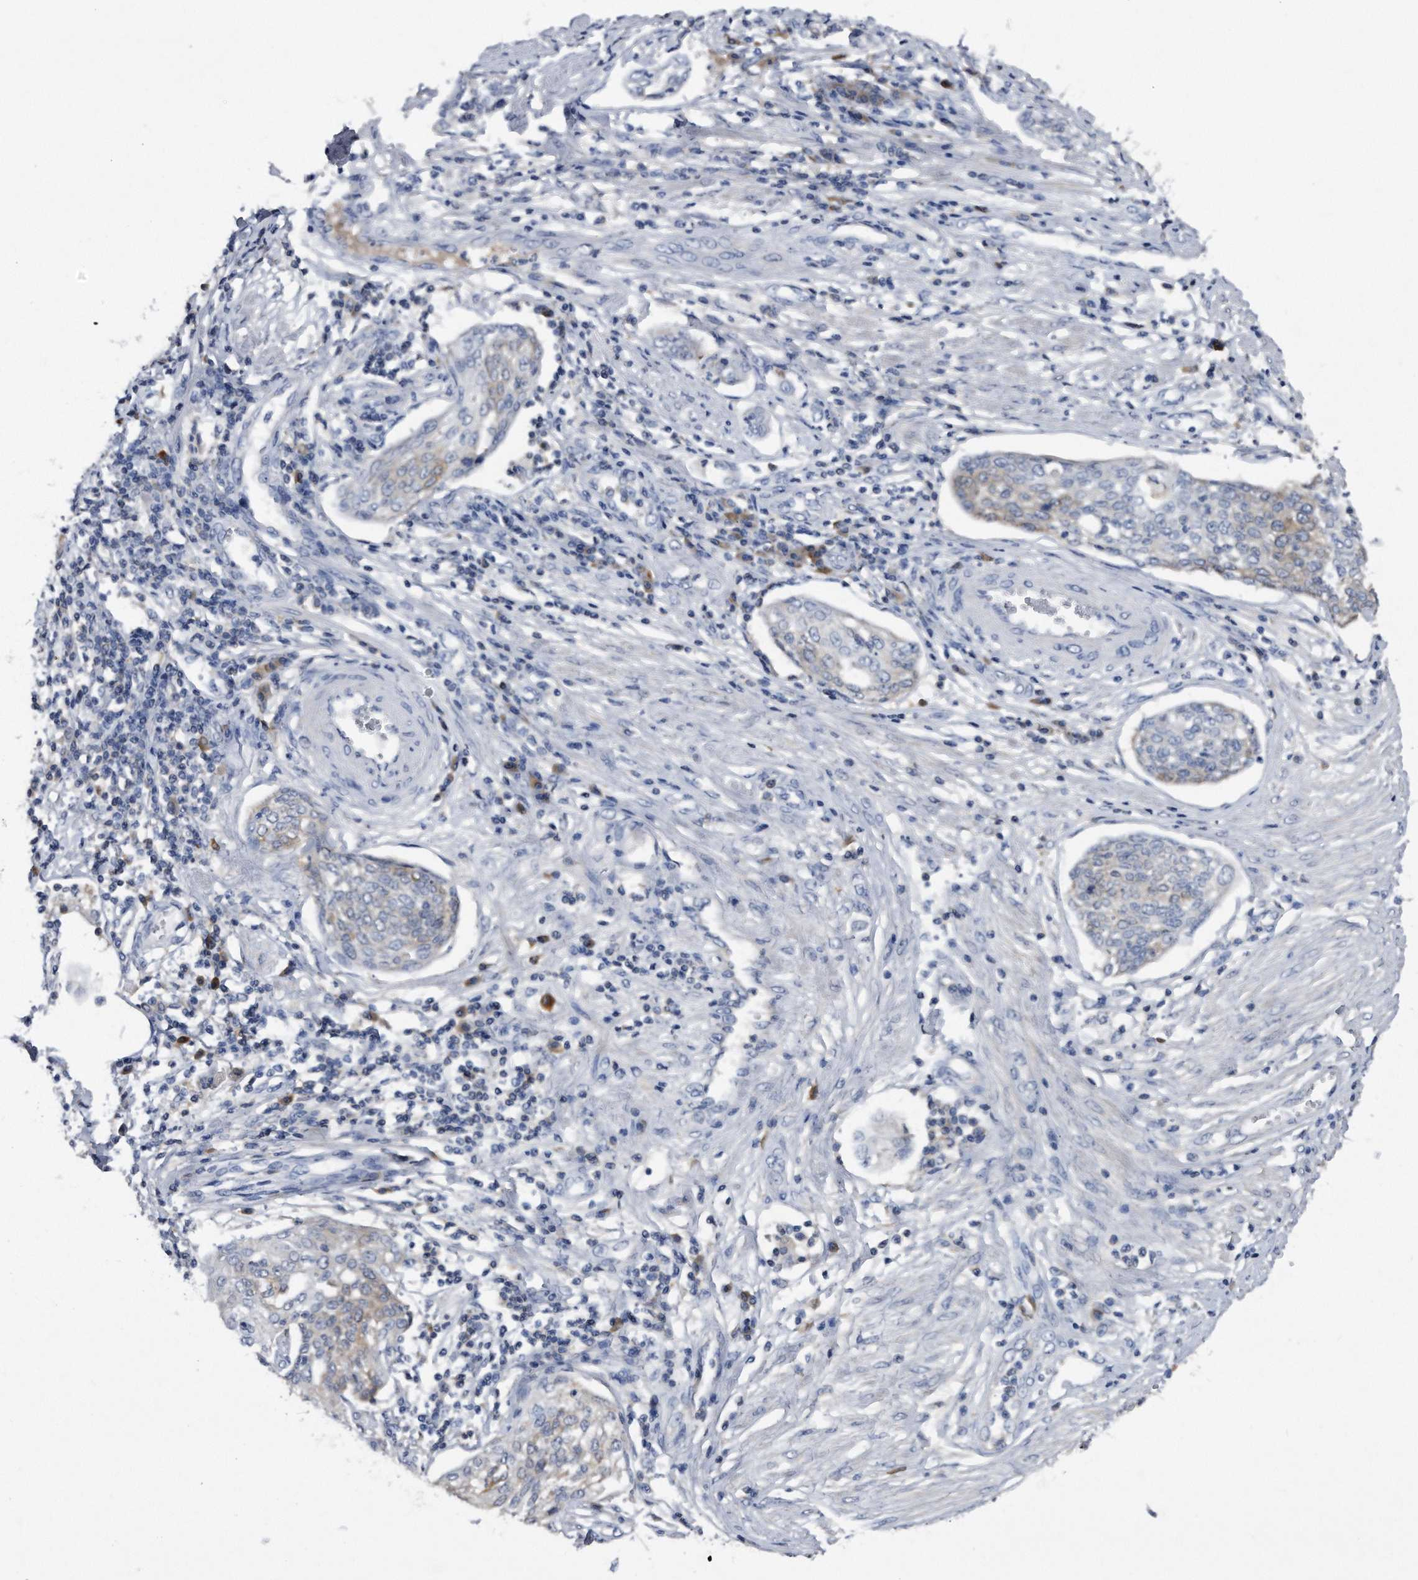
{"staining": {"intensity": "negative", "quantity": "none", "location": "none"}, "tissue": "cervical cancer", "cell_type": "Tumor cells", "image_type": "cancer", "snomed": [{"axis": "morphology", "description": "Squamous cell carcinoma, NOS"}, {"axis": "topography", "description": "Cervix"}], "caption": "Immunohistochemistry (IHC) of cervical cancer demonstrates no staining in tumor cells.", "gene": "ASNS", "patient": {"sex": "female", "age": 34}}